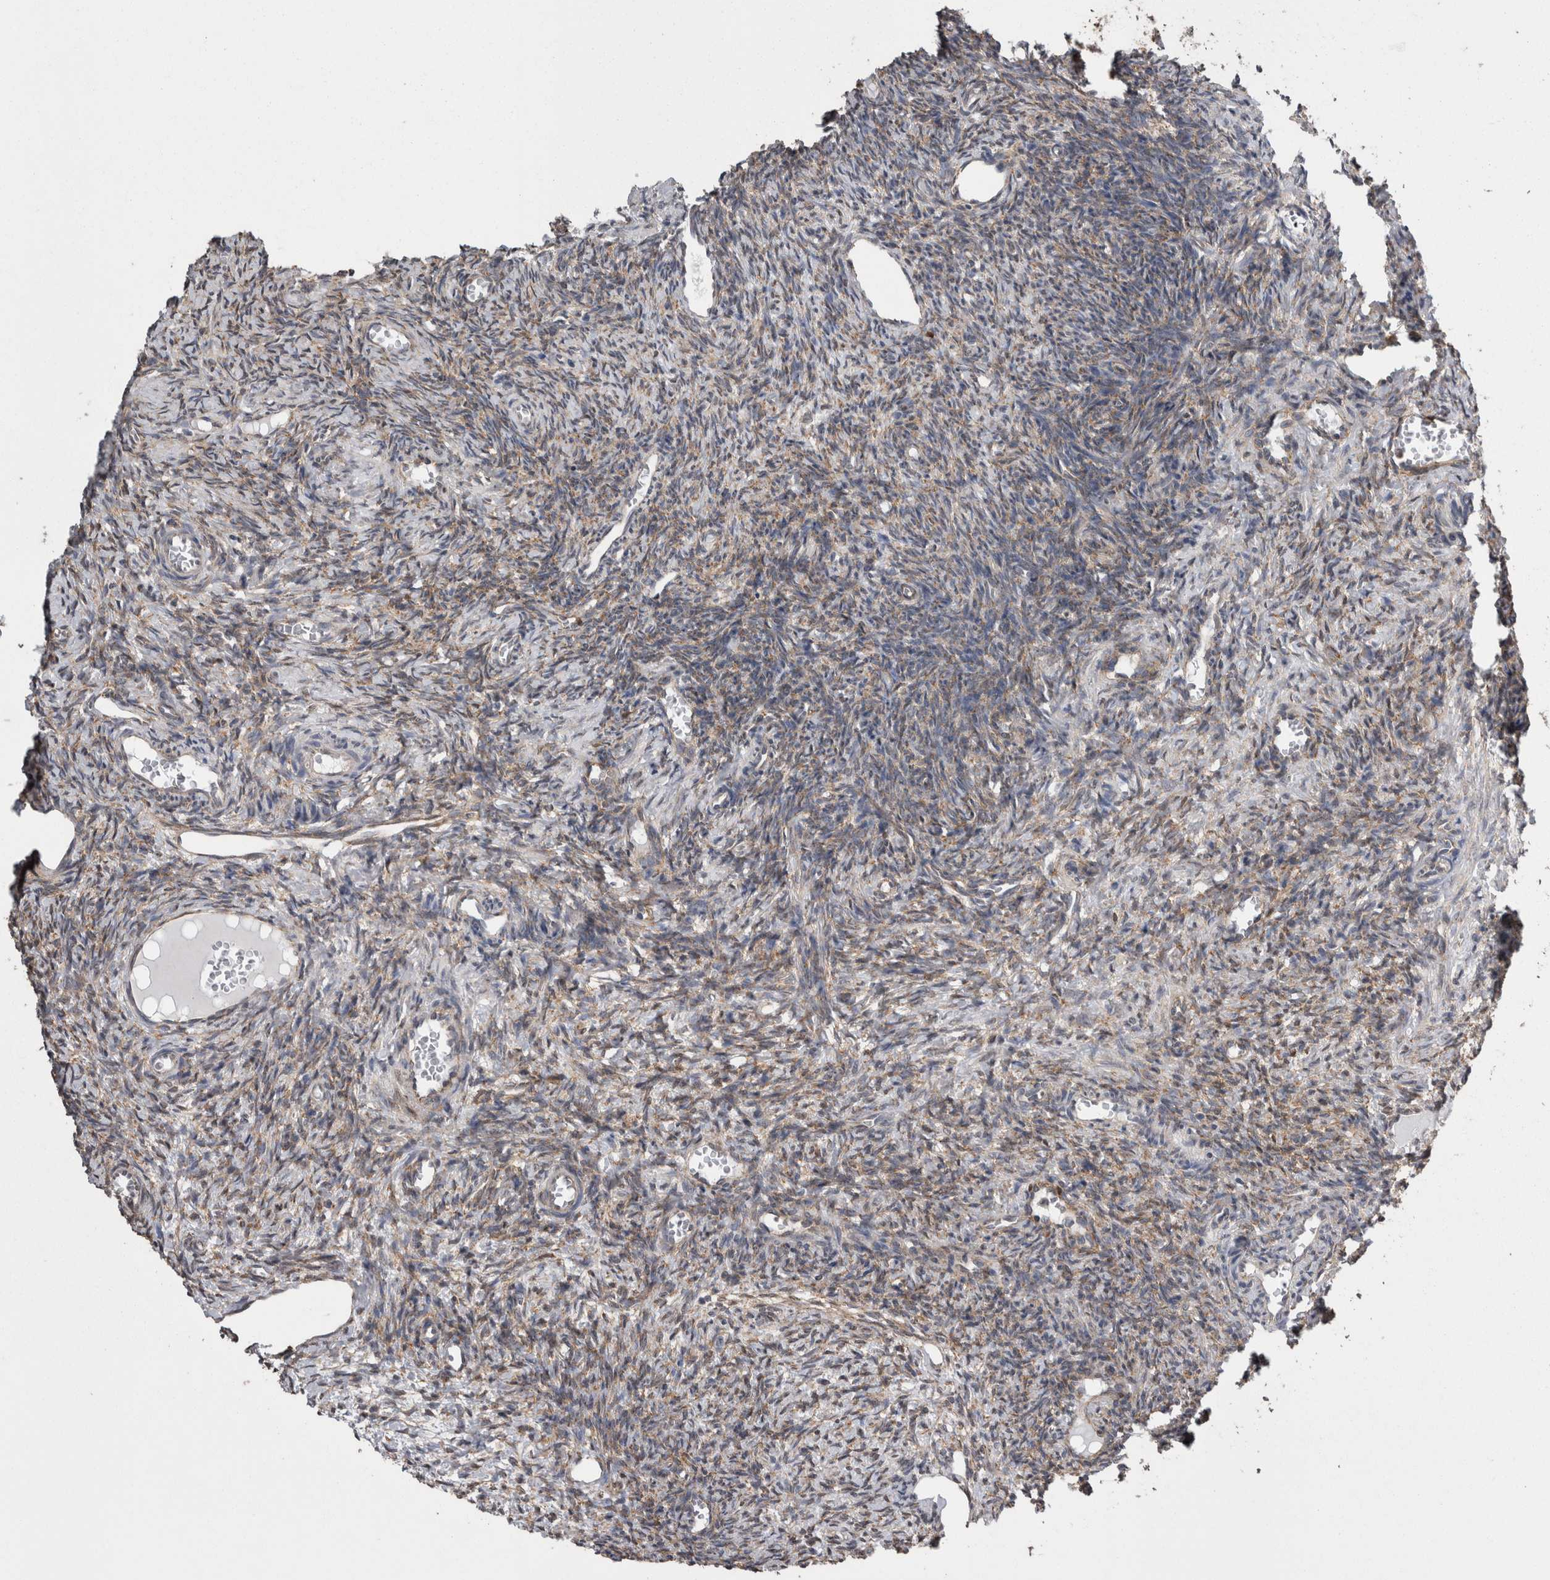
{"staining": {"intensity": "strong", "quantity": ">75%", "location": "cytoplasmic/membranous"}, "tissue": "ovary", "cell_type": "Follicle cells", "image_type": "normal", "snomed": [{"axis": "morphology", "description": "Normal tissue, NOS"}, {"axis": "topography", "description": "Ovary"}], "caption": "A photomicrograph of human ovary stained for a protein shows strong cytoplasmic/membranous brown staining in follicle cells.", "gene": "DDX6", "patient": {"sex": "female", "age": 27}}